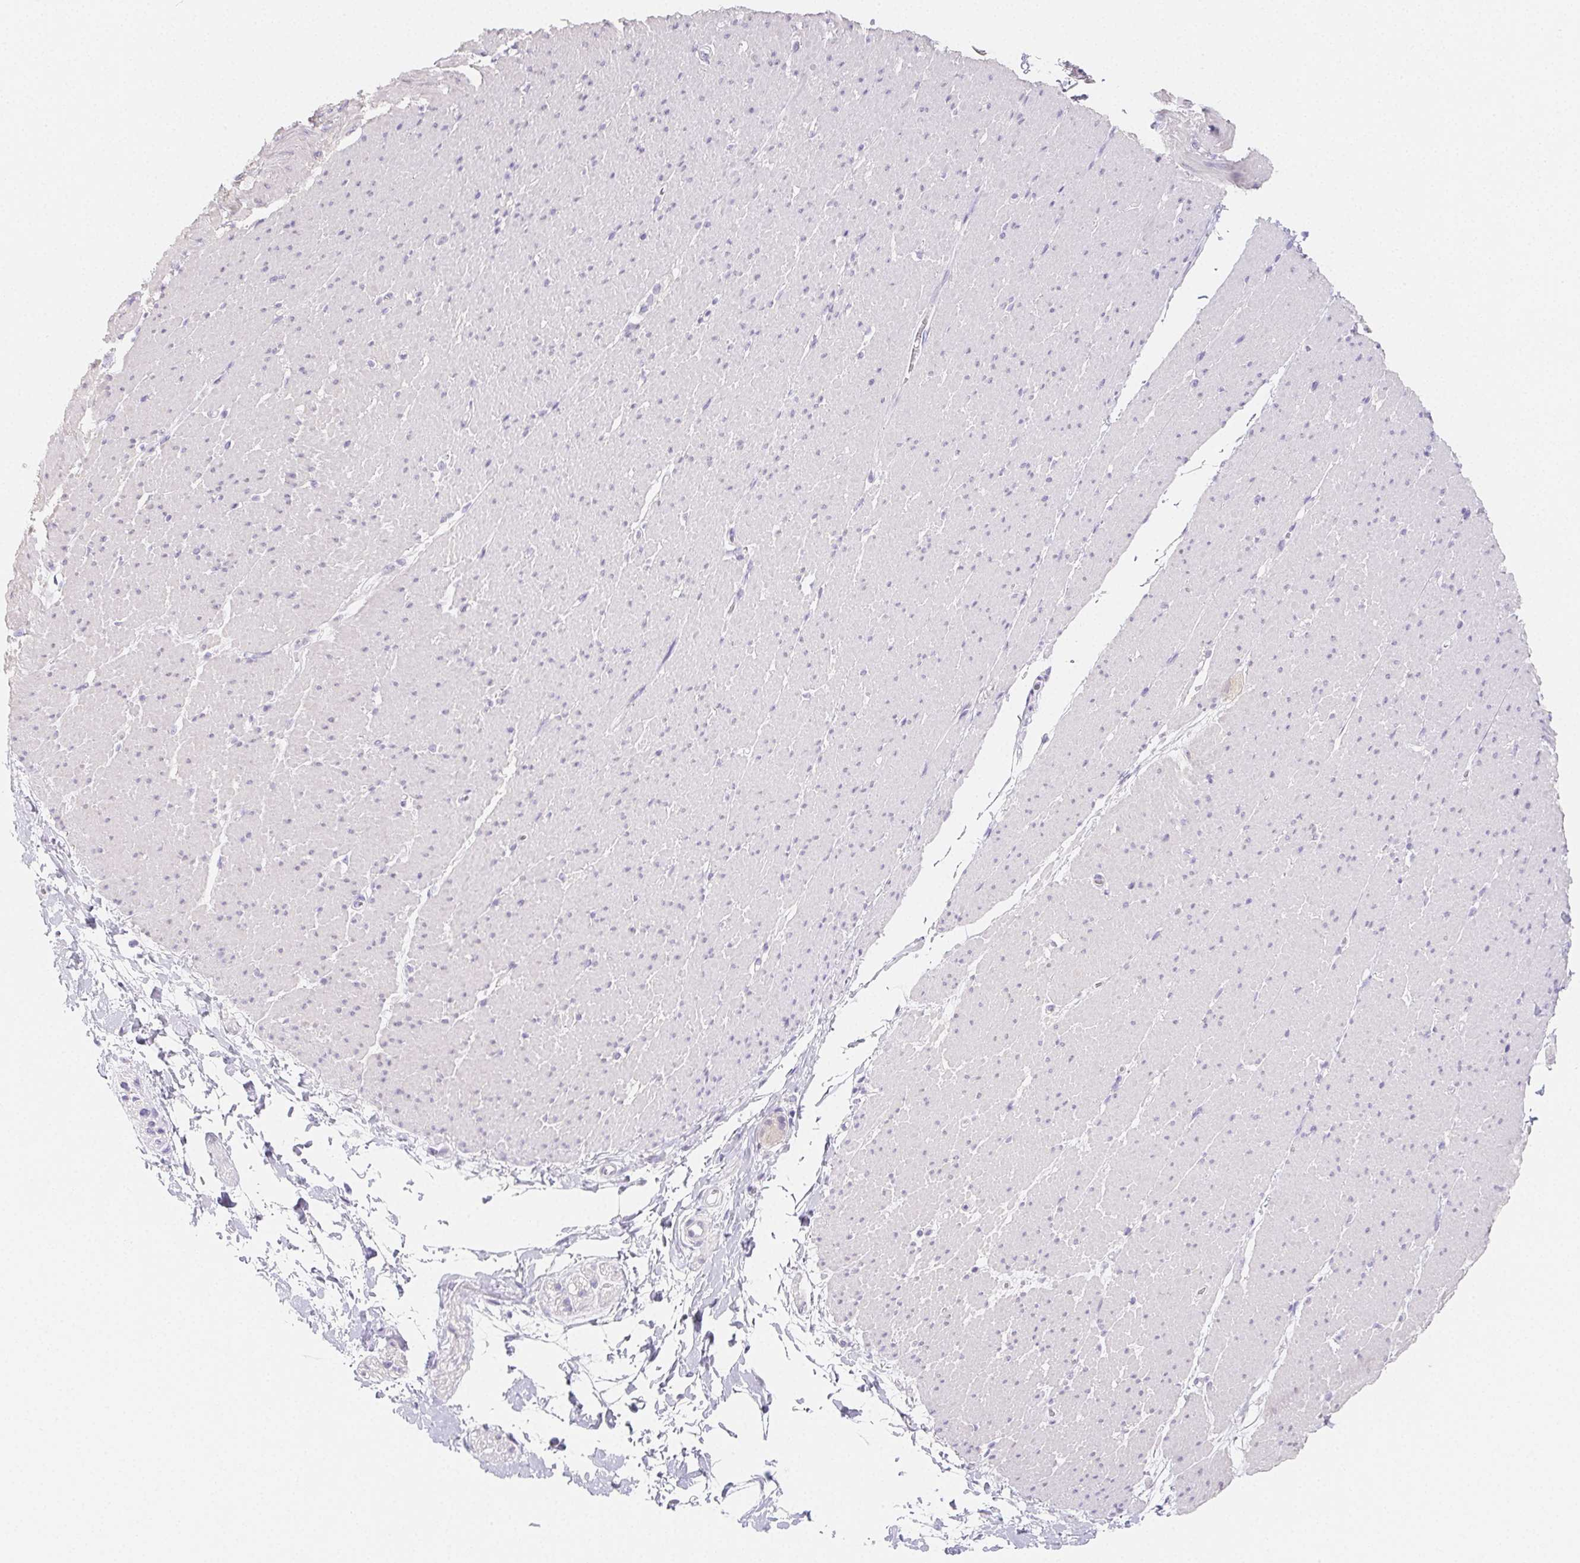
{"staining": {"intensity": "negative", "quantity": "none", "location": "none"}, "tissue": "smooth muscle", "cell_type": "Smooth muscle cells", "image_type": "normal", "snomed": [{"axis": "morphology", "description": "Normal tissue, NOS"}, {"axis": "topography", "description": "Smooth muscle"}, {"axis": "topography", "description": "Rectum"}], "caption": "Unremarkable smooth muscle was stained to show a protein in brown. There is no significant positivity in smooth muscle cells.", "gene": "ZBBX", "patient": {"sex": "male", "age": 53}}